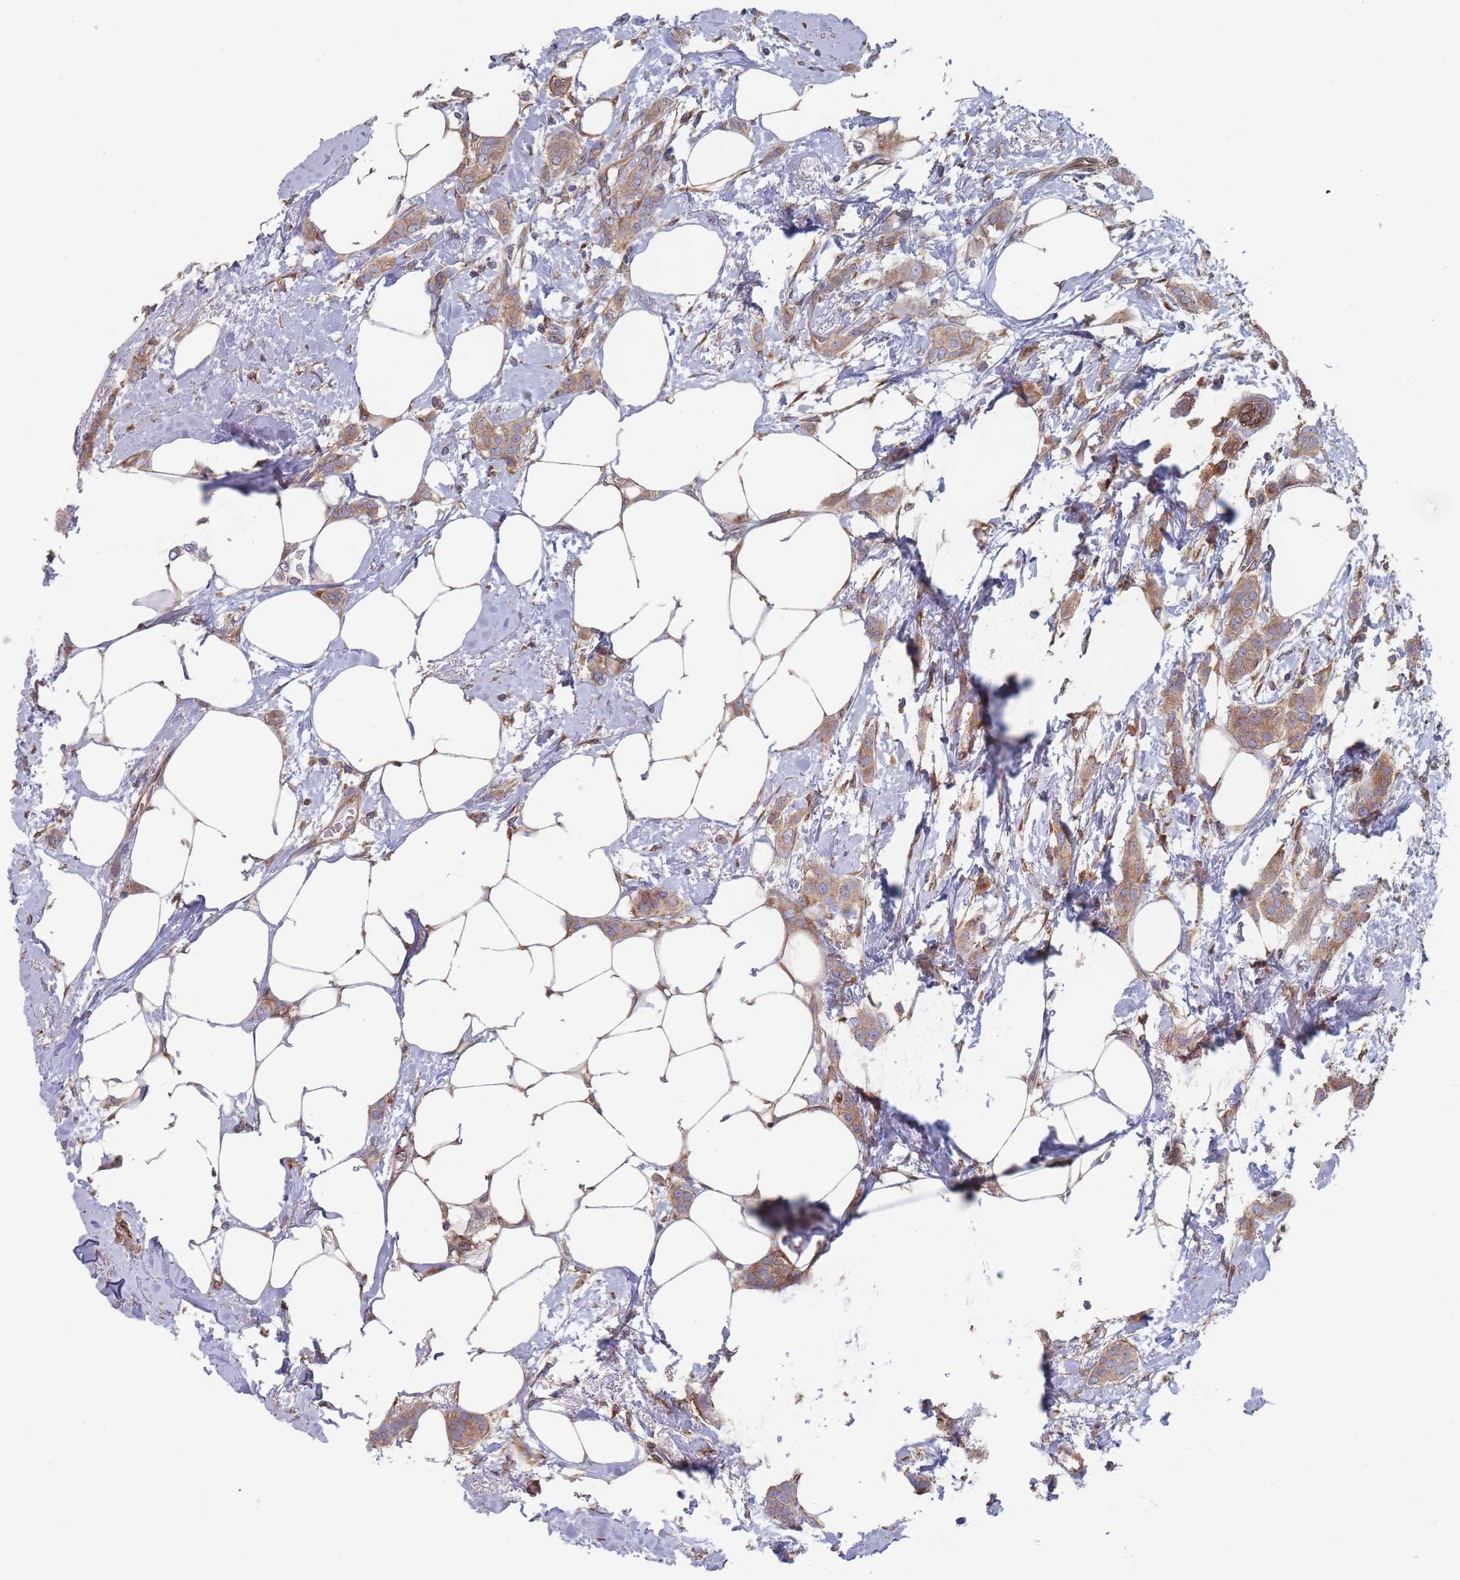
{"staining": {"intensity": "moderate", "quantity": ">75%", "location": "cytoplasmic/membranous"}, "tissue": "breast cancer", "cell_type": "Tumor cells", "image_type": "cancer", "snomed": [{"axis": "morphology", "description": "Duct carcinoma"}, {"axis": "topography", "description": "Breast"}], "caption": "Protein staining shows moderate cytoplasmic/membranous positivity in about >75% of tumor cells in invasive ductal carcinoma (breast).", "gene": "KDSR", "patient": {"sex": "female", "age": 72}}